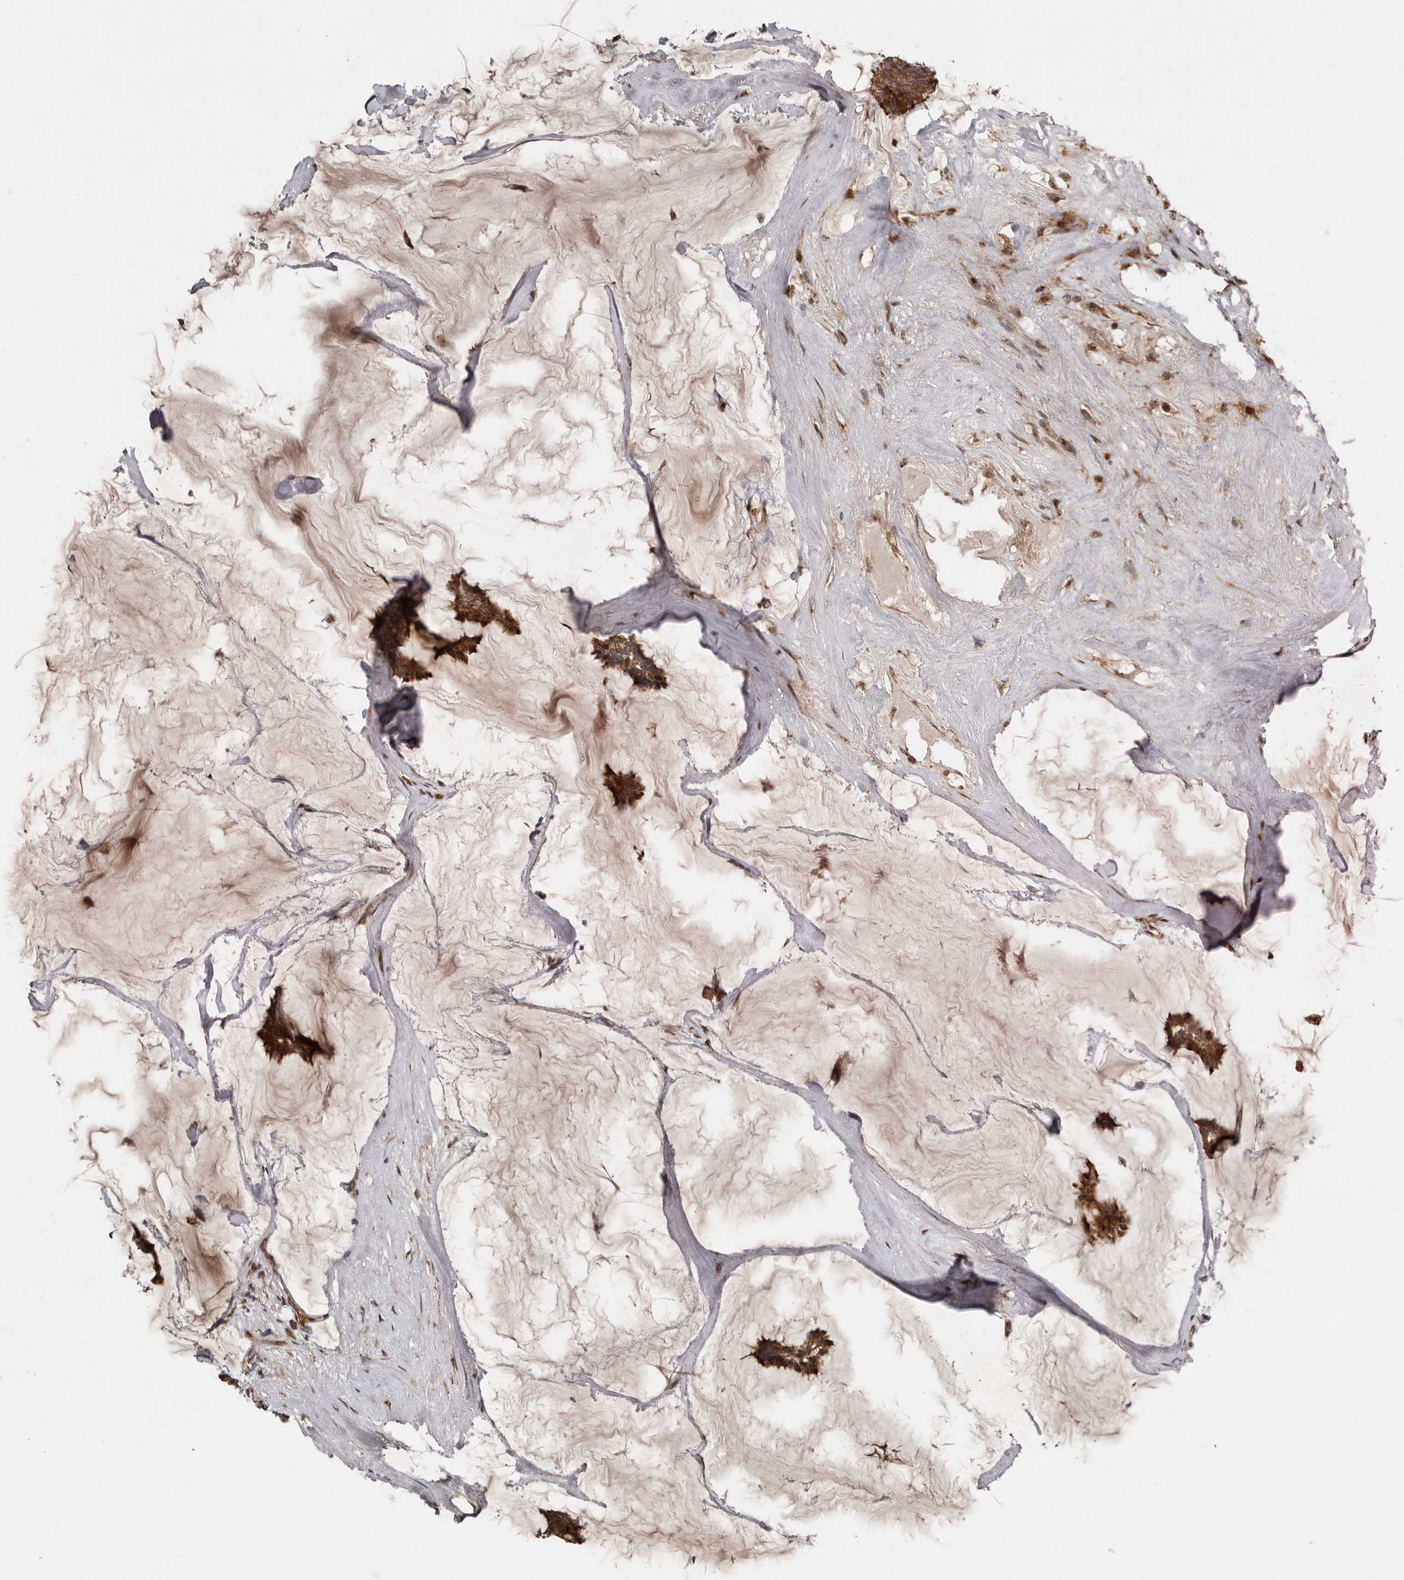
{"staining": {"intensity": "strong", "quantity": ">75%", "location": "cytoplasmic/membranous"}, "tissue": "breast cancer", "cell_type": "Tumor cells", "image_type": "cancer", "snomed": [{"axis": "morphology", "description": "Duct carcinoma"}, {"axis": "topography", "description": "Breast"}], "caption": "A high-resolution histopathology image shows IHC staining of infiltrating ductal carcinoma (breast), which reveals strong cytoplasmic/membranous positivity in approximately >75% of tumor cells.", "gene": "CCDC190", "patient": {"sex": "female", "age": 93}}